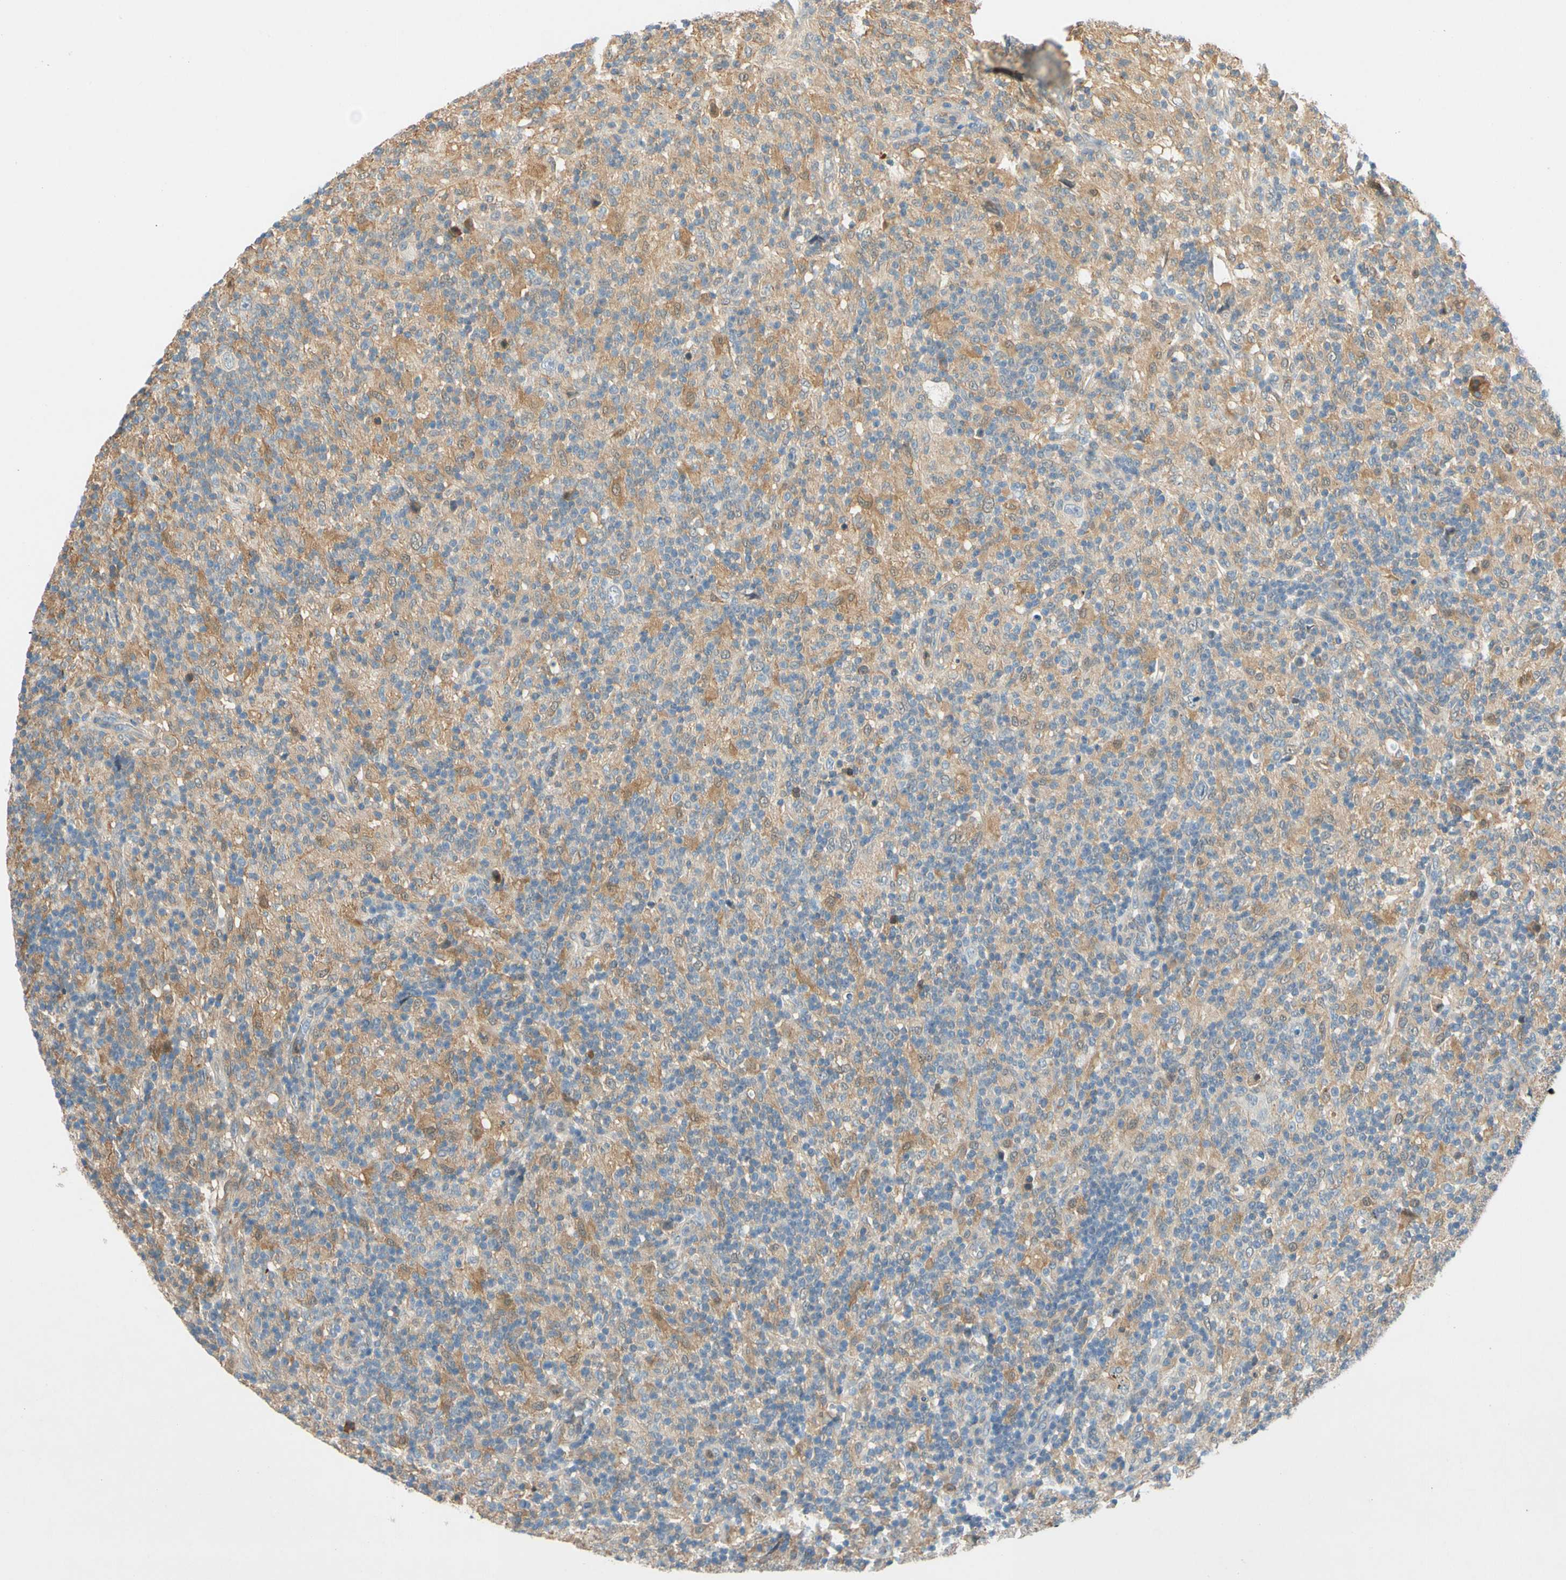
{"staining": {"intensity": "weak", "quantity": ">75%", "location": "cytoplasmic/membranous"}, "tissue": "lymphoma", "cell_type": "Tumor cells", "image_type": "cancer", "snomed": [{"axis": "morphology", "description": "Hodgkin's disease, NOS"}, {"axis": "topography", "description": "Lymph node"}], "caption": "IHC image of neoplastic tissue: human Hodgkin's disease stained using immunohistochemistry (IHC) shows low levels of weak protein expression localized specifically in the cytoplasmic/membranous of tumor cells, appearing as a cytoplasmic/membranous brown color.", "gene": "WIPI1", "patient": {"sex": "male", "age": 70}}